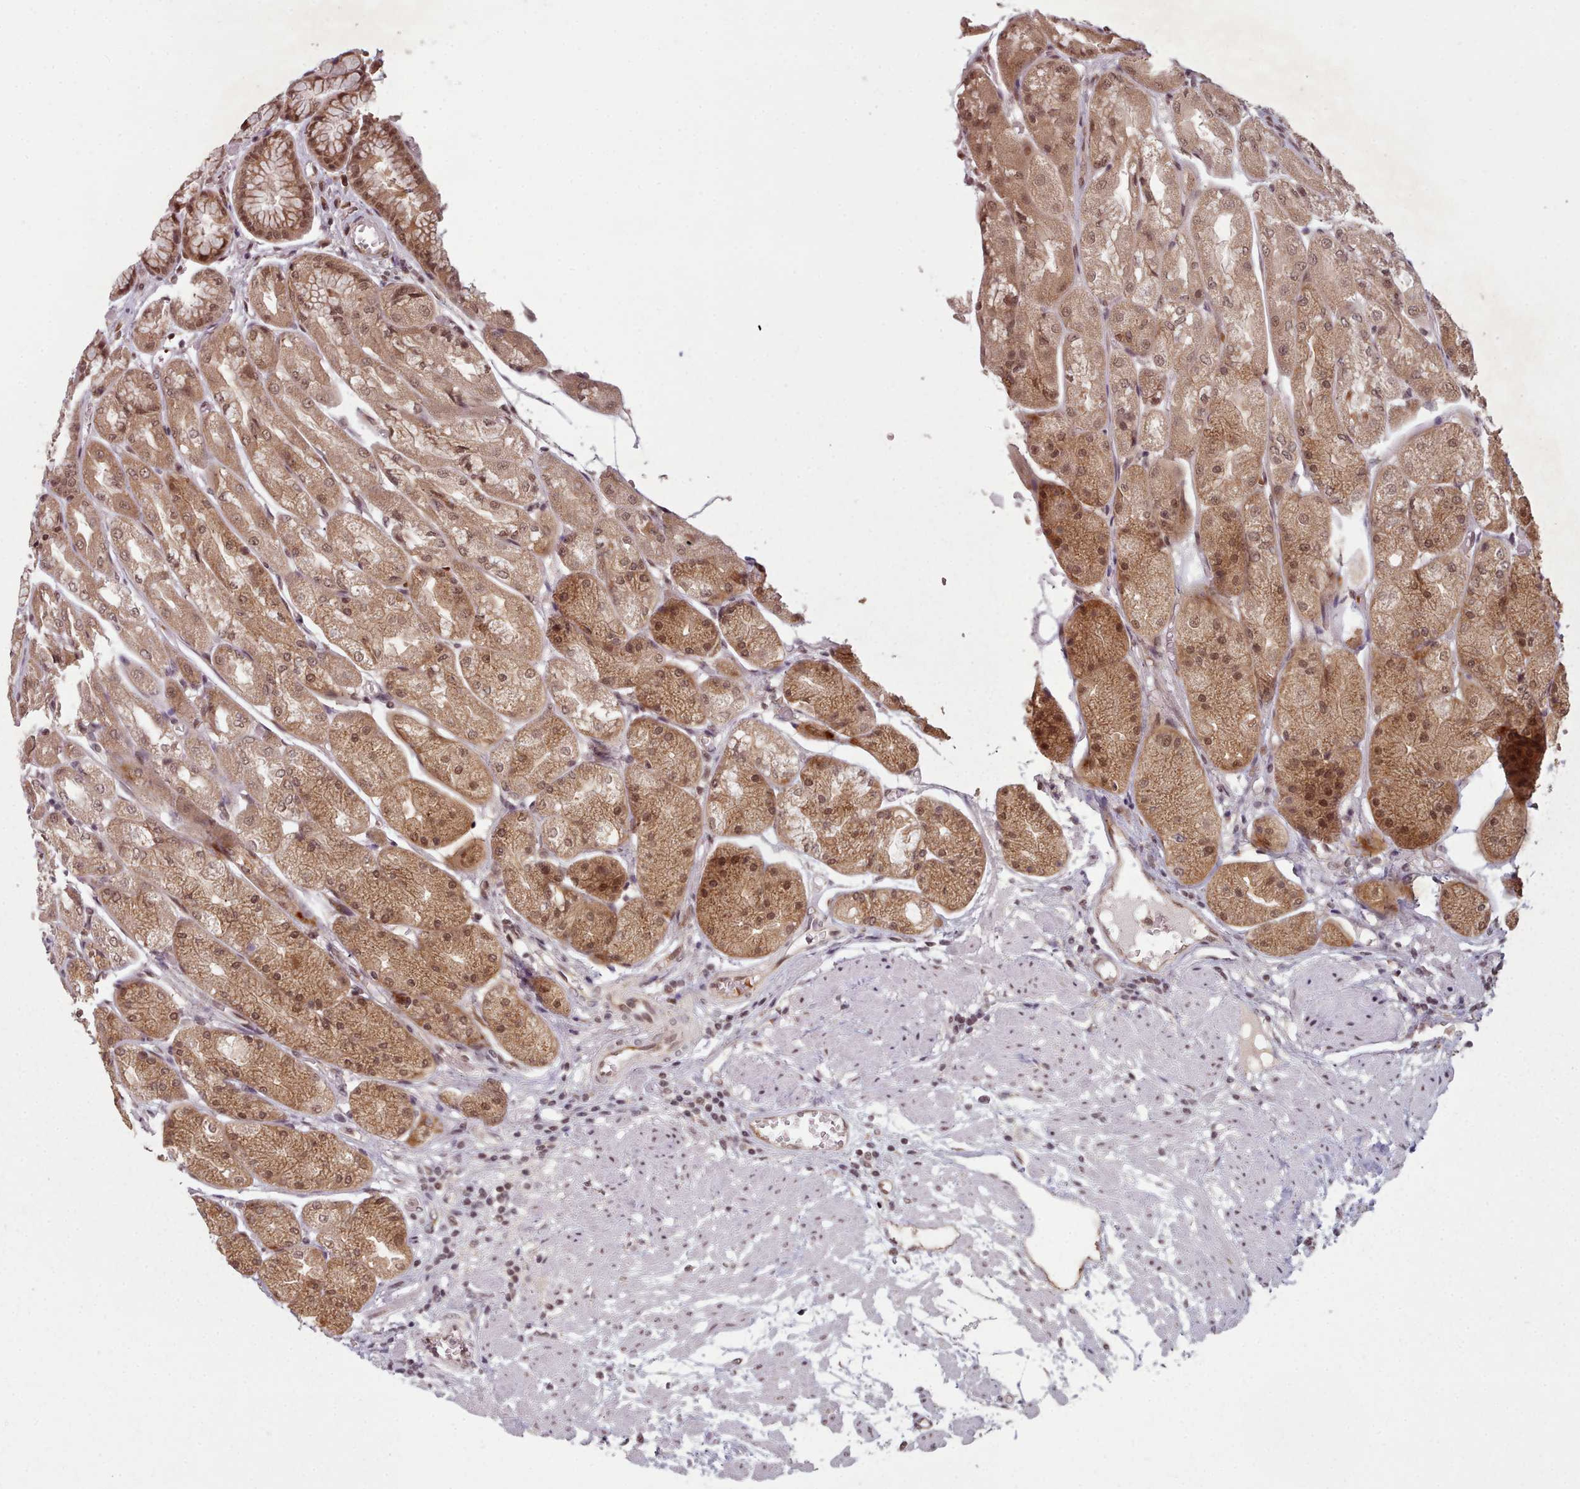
{"staining": {"intensity": "moderate", "quantity": ">75%", "location": "cytoplasmic/membranous,nuclear"}, "tissue": "stomach", "cell_type": "Glandular cells", "image_type": "normal", "snomed": [{"axis": "morphology", "description": "Normal tissue, NOS"}, {"axis": "topography", "description": "Stomach, upper"}], "caption": "Brown immunohistochemical staining in benign stomach exhibits moderate cytoplasmic/membranous,nuclear staining in about >75% of glandular cells. Using DAB (3,3'-diaminobenzidine) (brown) and hematoxylin (blue) stains, captured at high magnification using brightfield microscopy.", "gene": "DHX8", "patient": {"sex": "male", "age": 72}}